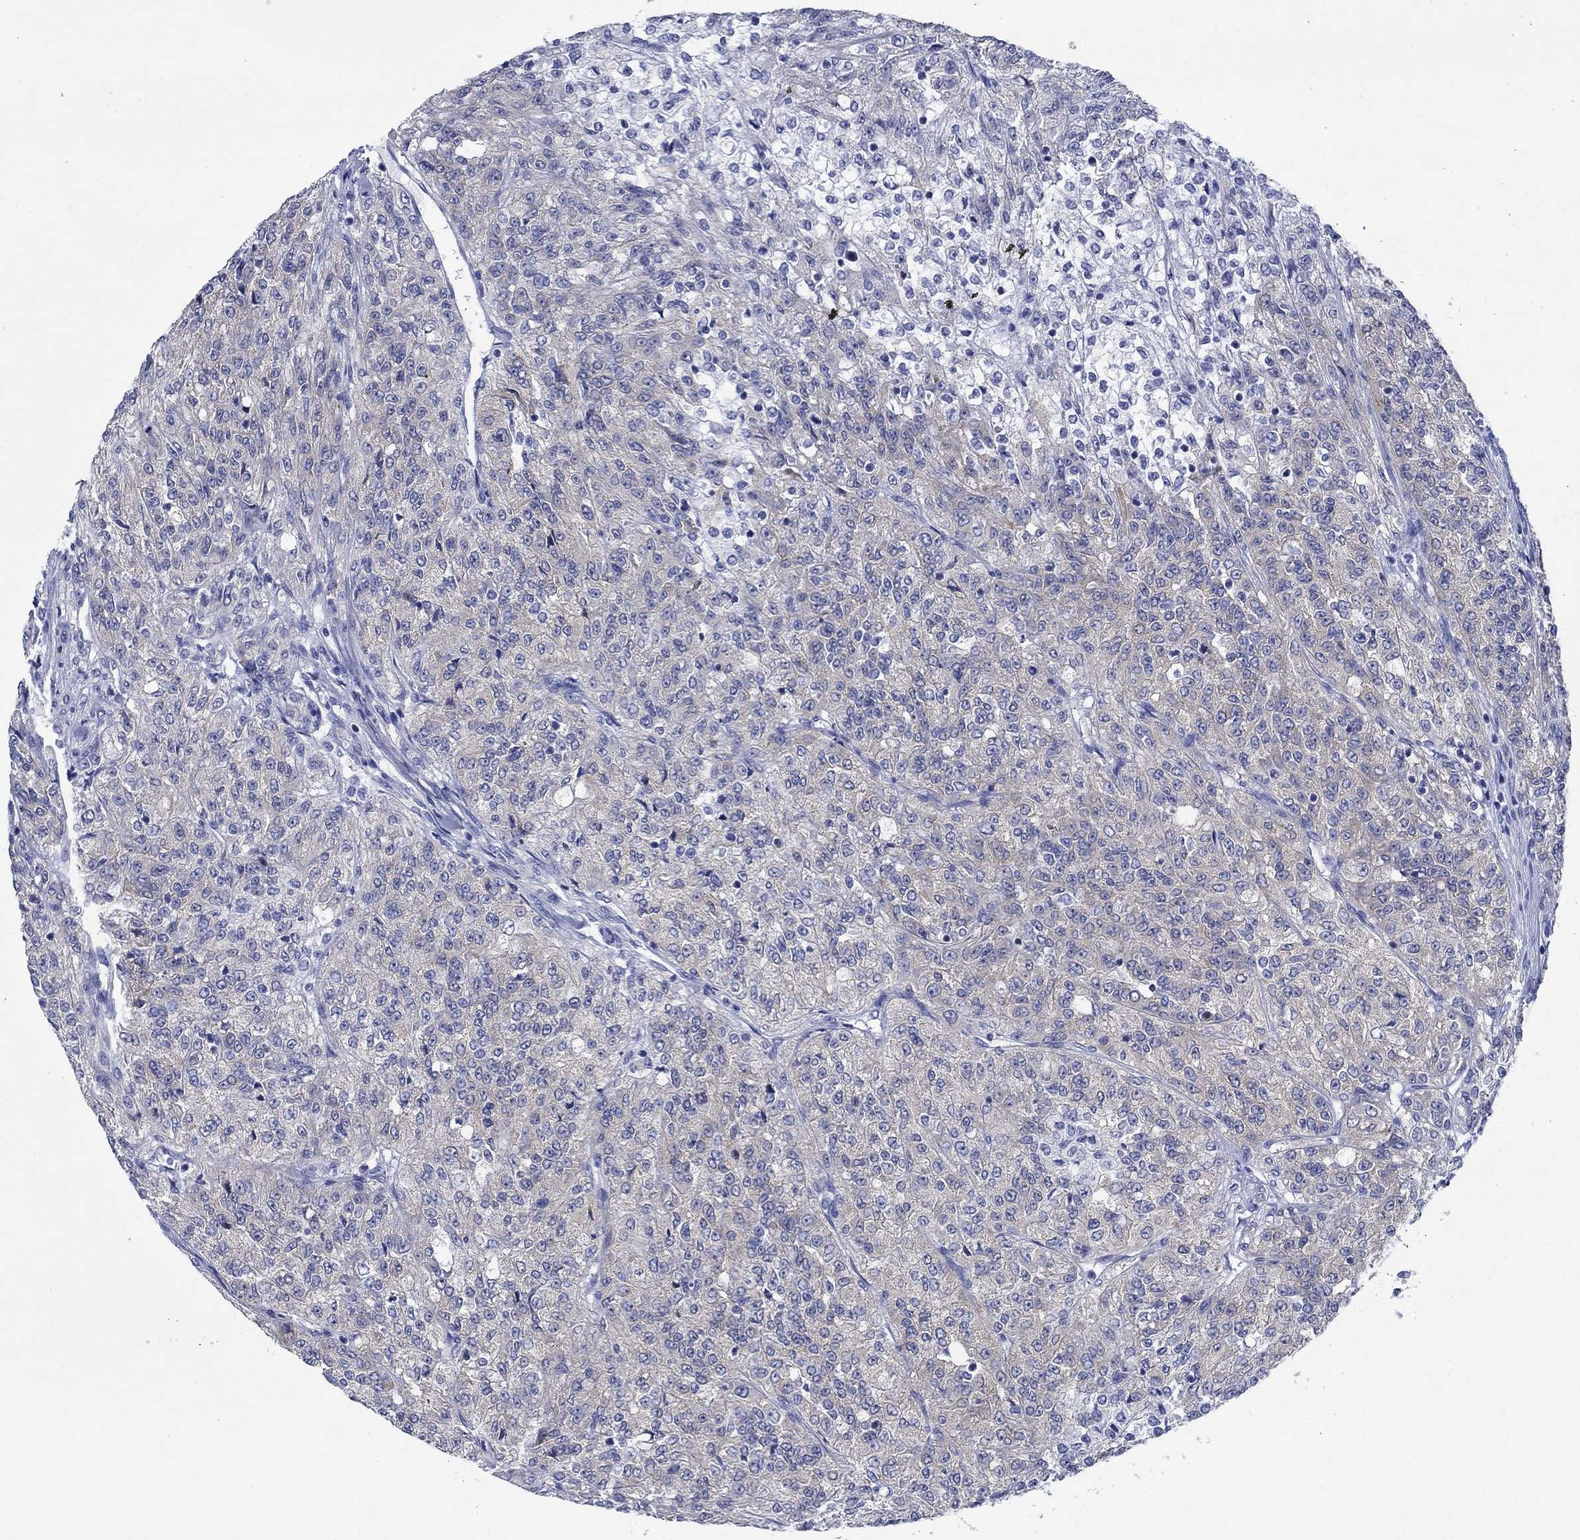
{"staining": {"intensity": "negative", "quantity": "none", "location": "none"}, "tissue": "renal cancer", "cell_type": "Tumor cells", "image_type": "cancer", "snomed": [{"axis": "morphology", "description": "Adenocarcinoma, NOS"}, {"axis": "topography", "description": "Kidney"}], "caption": "Protein analysis of renal adenocarcinoma exhibits no significant staining in tumor cells.", "gene": "SULT2B1", "patient": {"sex": "female", "age": 63}}